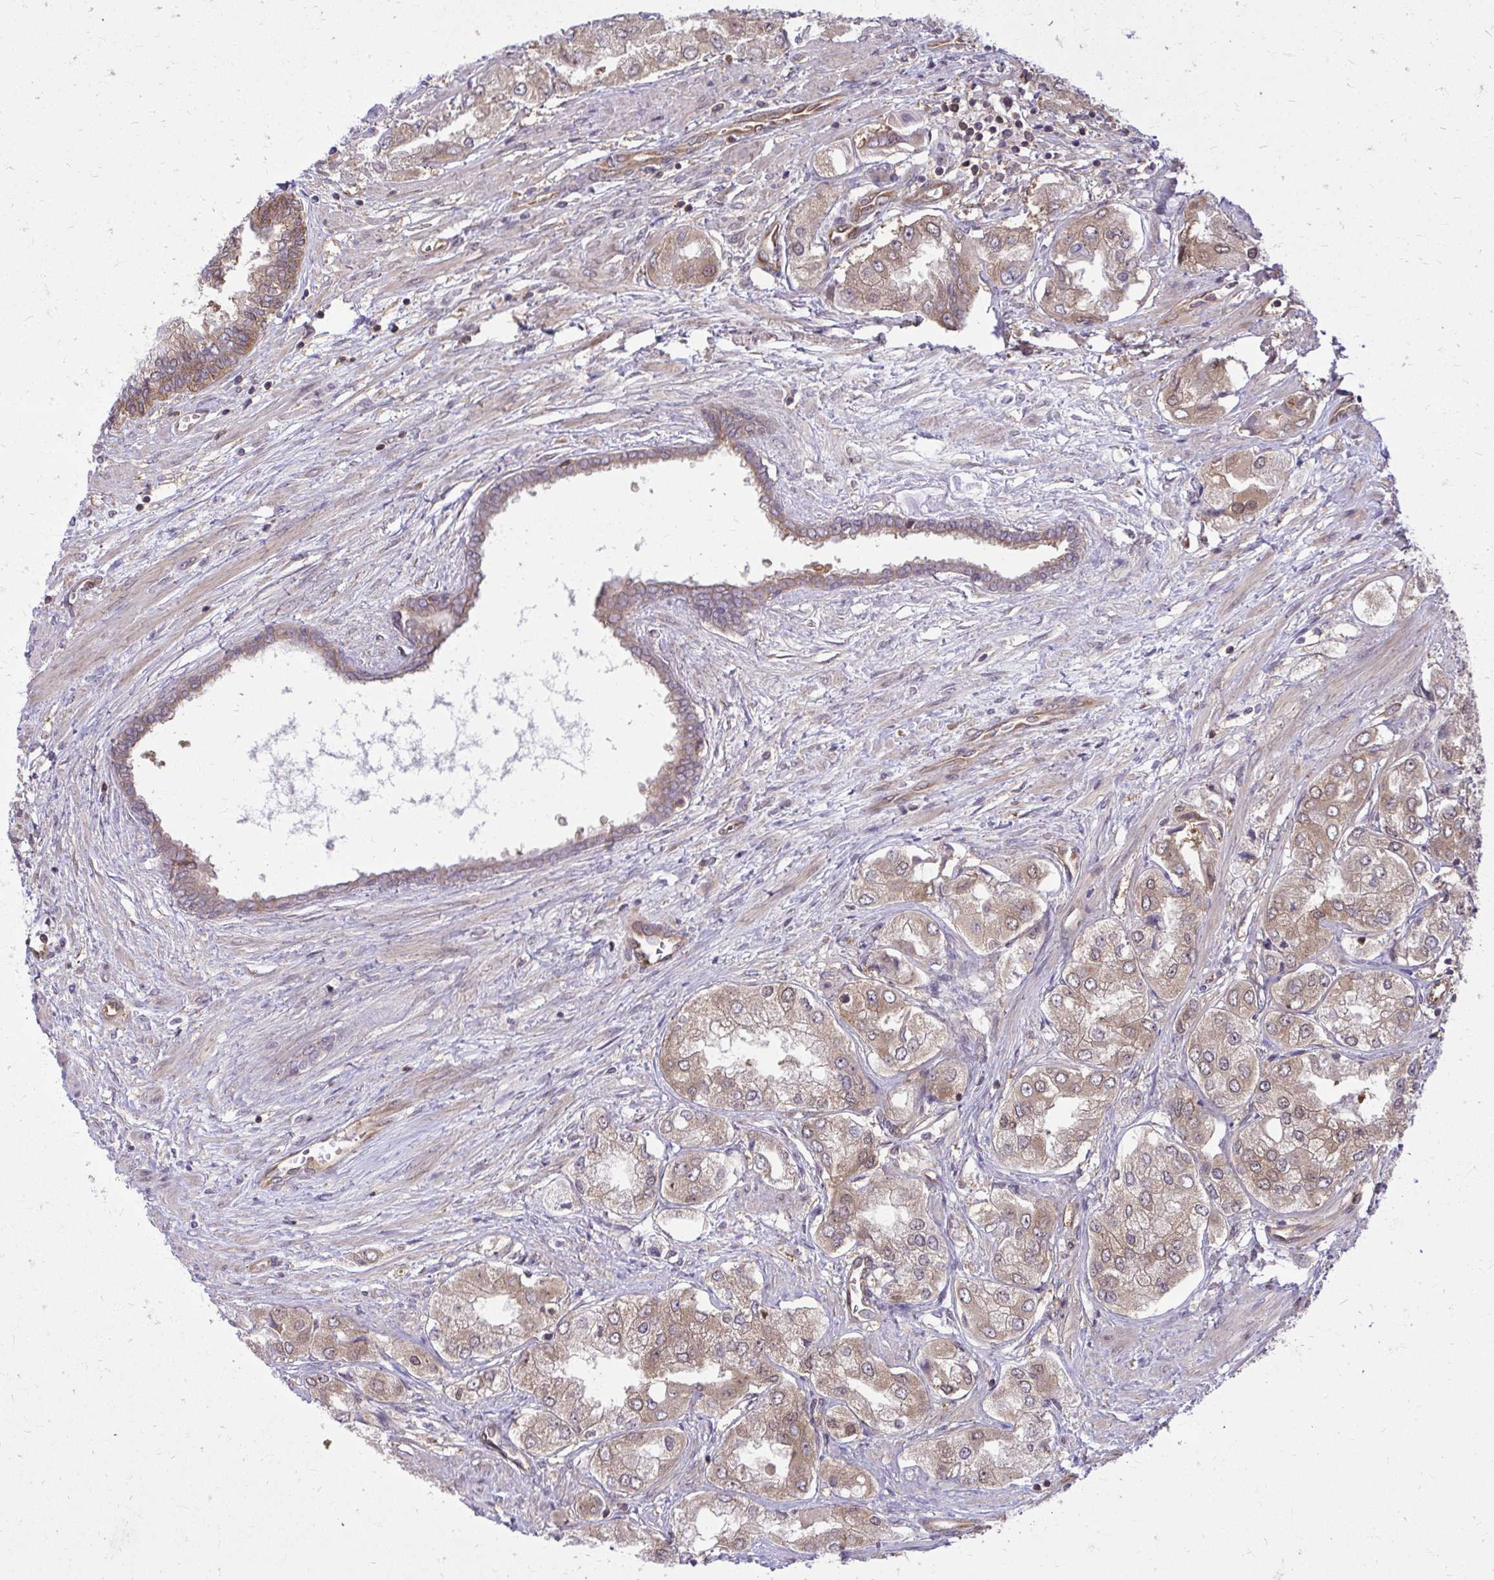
{"staining": {"intensity": "moderate", "quantity": "25%-75%", "location": "cytoplasmic/membranous"}, "tissue": "prostate cancer", "cell_type": "Tumor cells", "image_type": "cancer", "snomed": [{"axis": "morphology", "description": "Adenocarcinoma, Low grade"}, {"axis": "topography", "description": "Prostate"}], "caption": "The photomicrograph shows staining of prostate cancer, revealing moderate cytoplasmic/membranous protein expression (brown color) within tumor cells.", "gene": "PPP5C", "patient": {"sex": "male", "age": 69}}